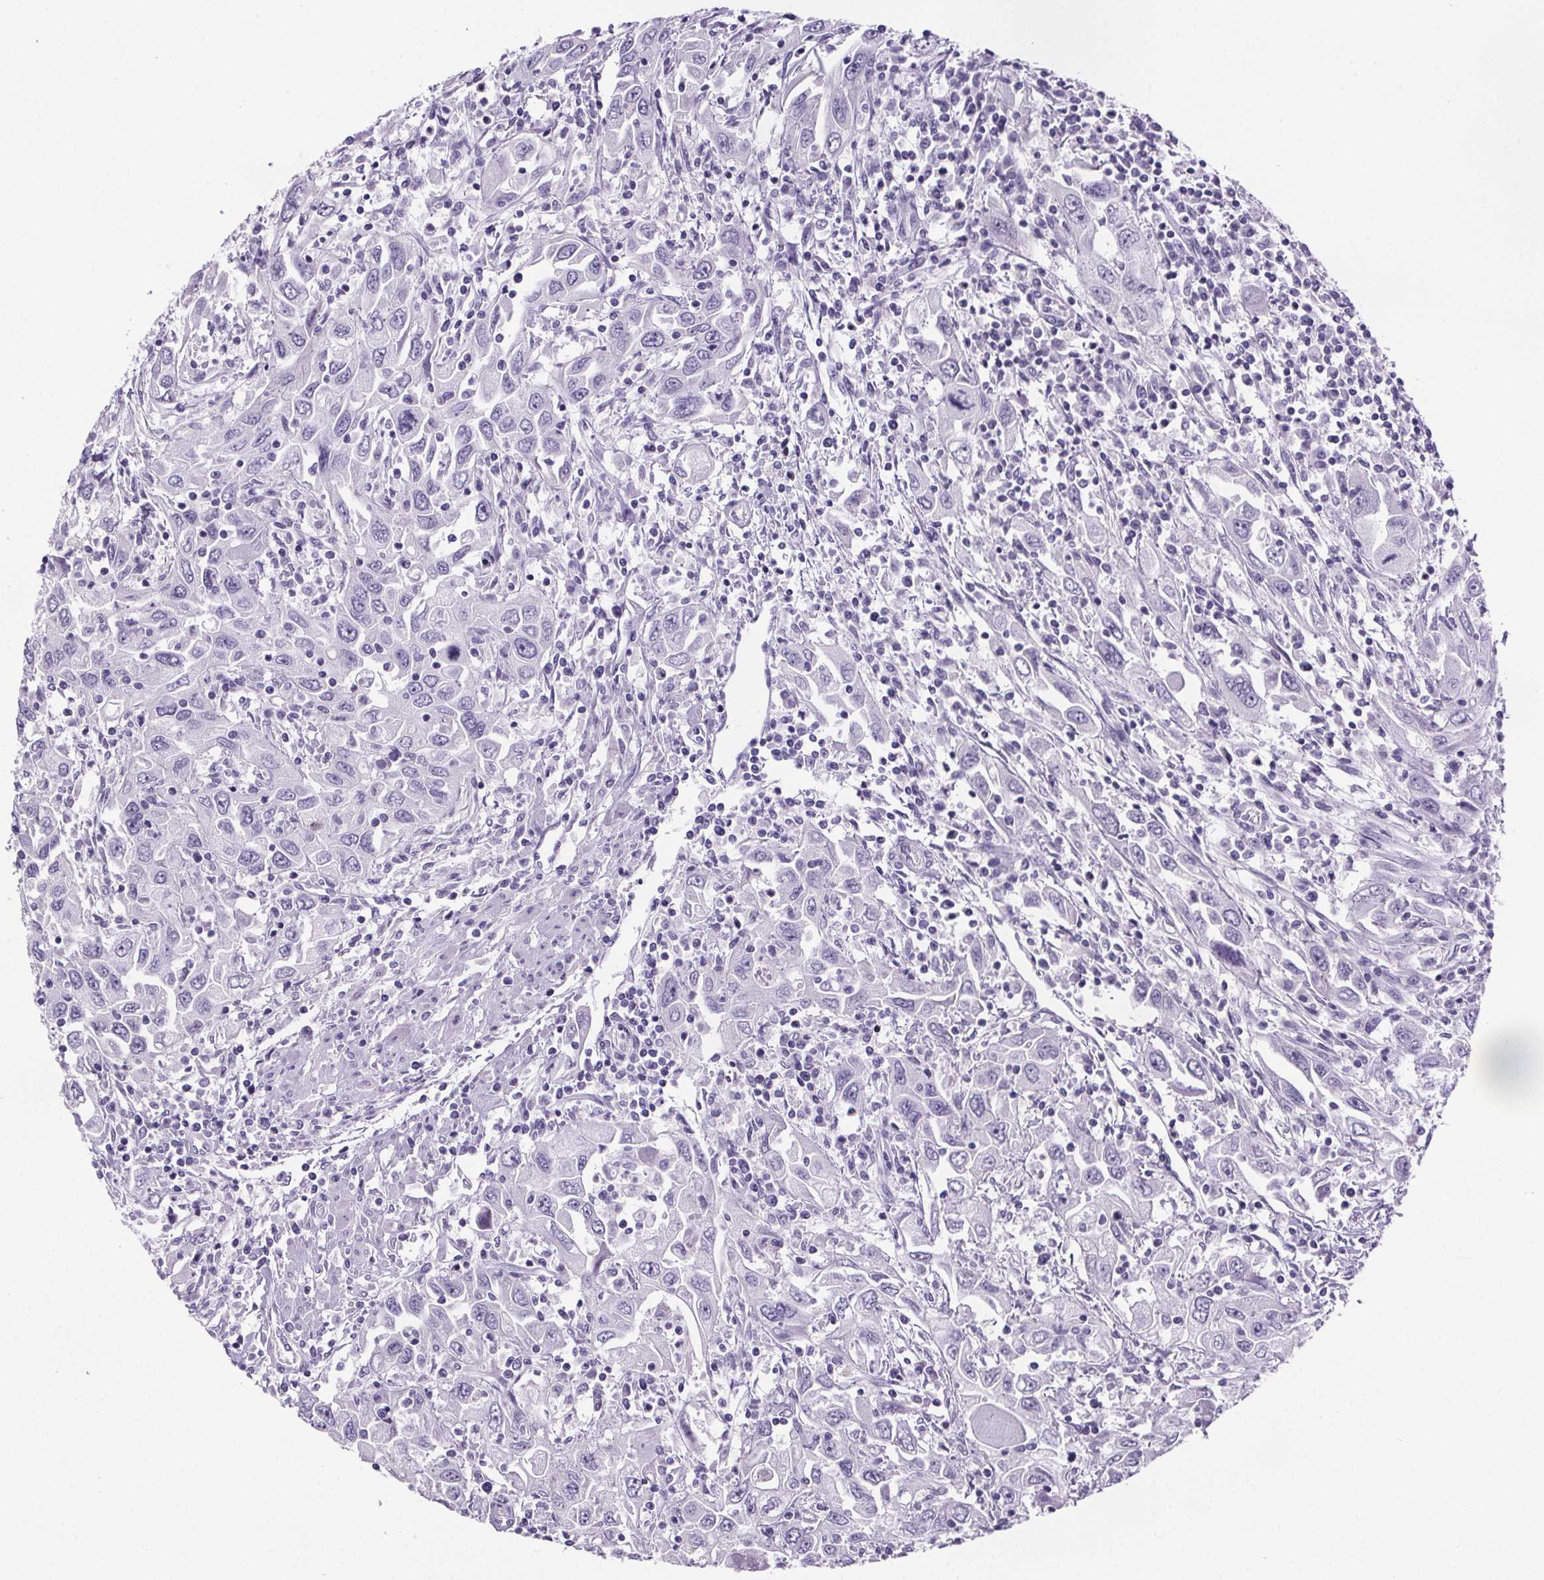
{"staining": {"intensity": "negative", "quantity": "none", "location": "none"}, "tissue": "urothelial cancer", "cell_type": "Tumor cells", "image_type": "cancer", "snomed": [{"axis": "morphology", "description": "Urothelial carcinoma, High grade"}, {"axis": "topography", "description": "Urinary bladder"}], "caption": "High power microscopy histopathology image of an immunohistochemistry histopathology image of urothelial carcinoma (high-grade), revealing no significant positivity in tumor cells.", "gene": "CUBN", "patient": {"sex": "male", "age": 76}}